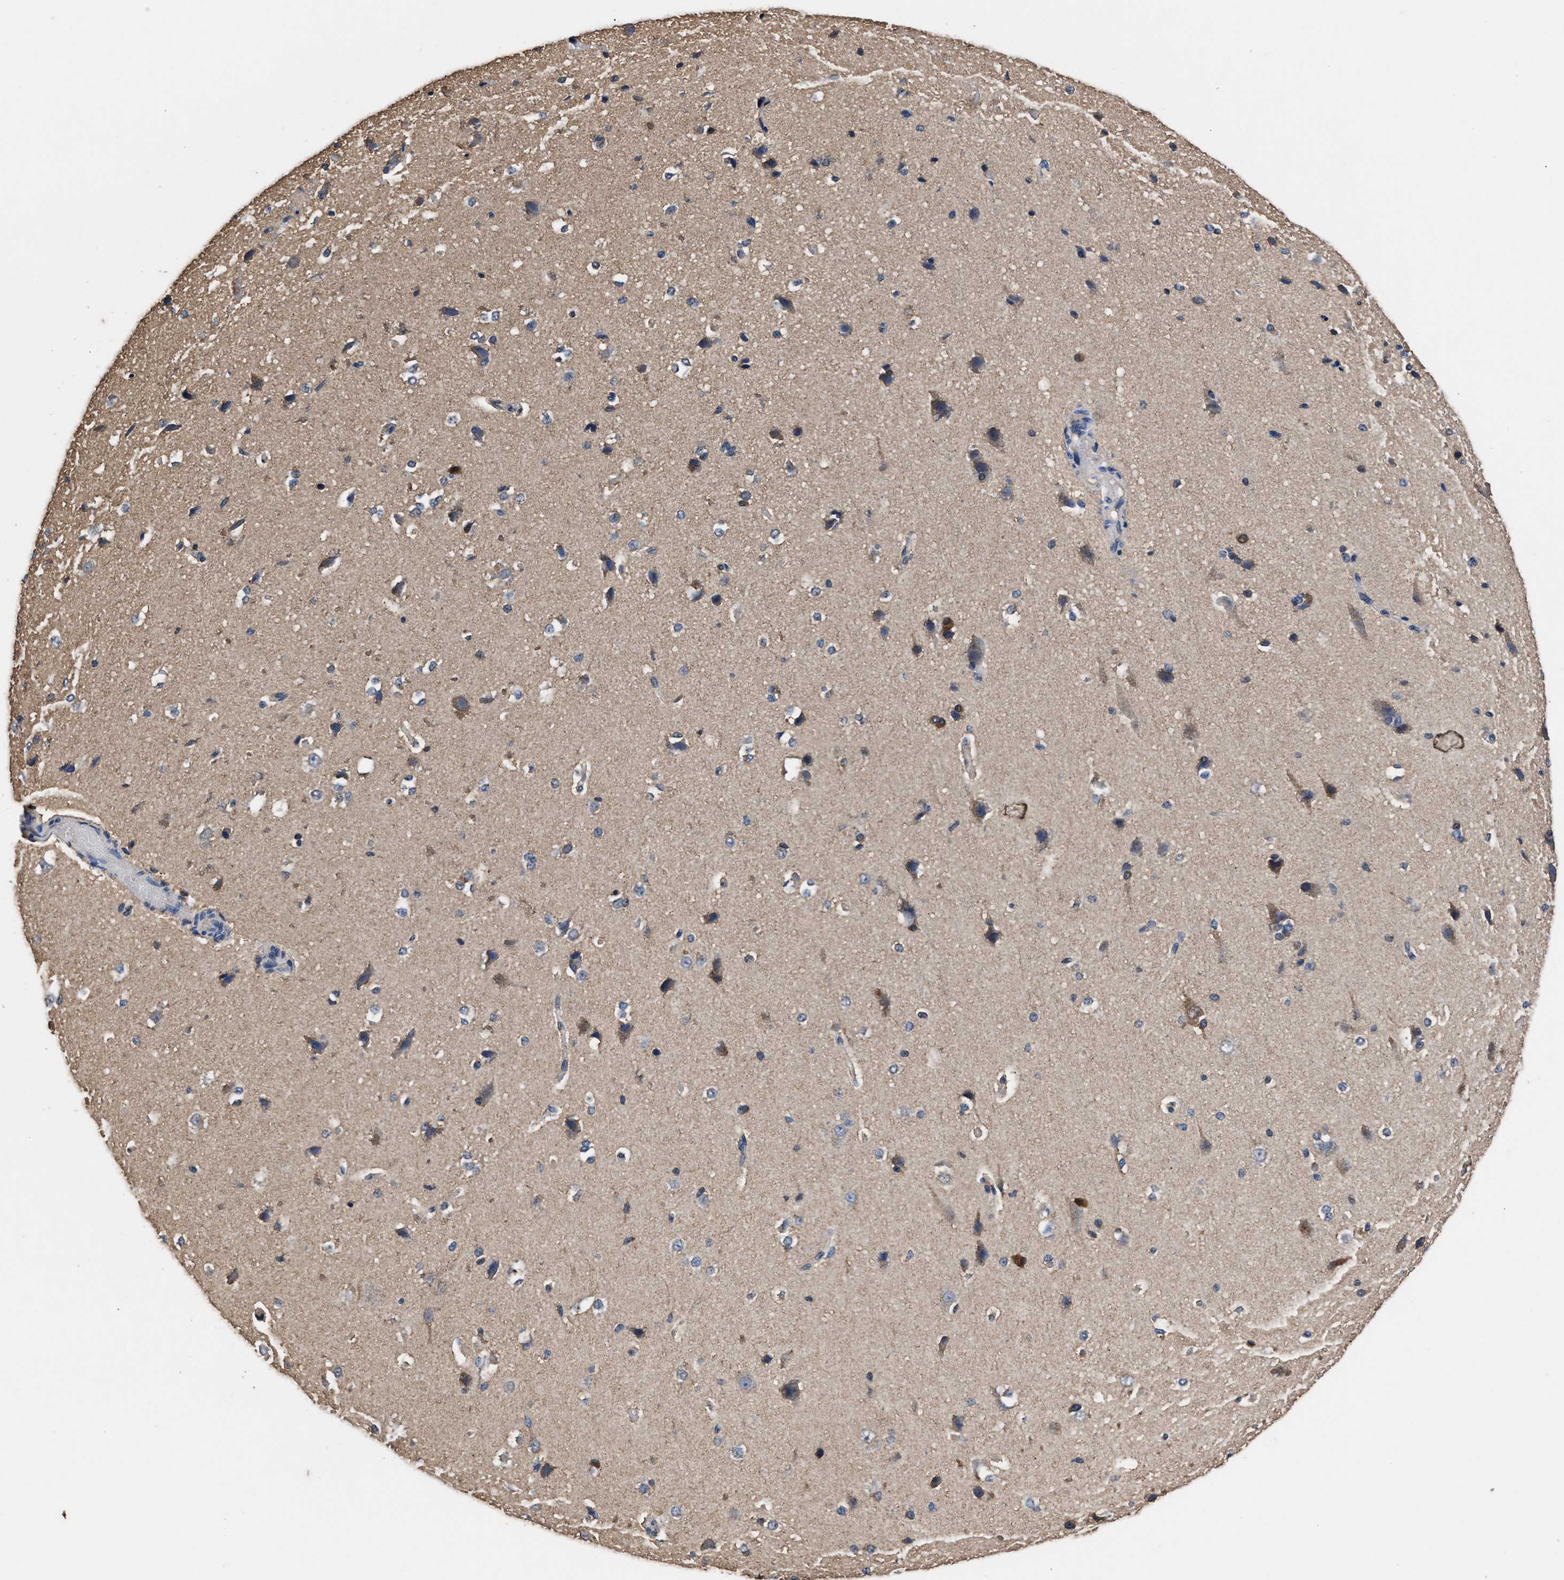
{"staining": {"intensity": "weak", "quantity": "25%-75%", "location": "cytoplasmic/membranous"}, "tissue": "cerebral cortex", "cell_type": "Endothelial cells", "image_type": "normal", "snomed": [{"axis": "morphology", "description": "Normal tissue, NOS"}, {"axis": "morphology", "description": "Developmental malformation"}, {"axis": "topography", "description": "Cerebral cortex"}], "caption": "Immunohistochemistry (IHC) of unremarkable cerebral cortex shows low levels of weak cytoplasmic/membranous positivity in about 25%-75% of endothelial cells.", "gene": "ACLY", "patient": {"sex": "female", "age": 30}}